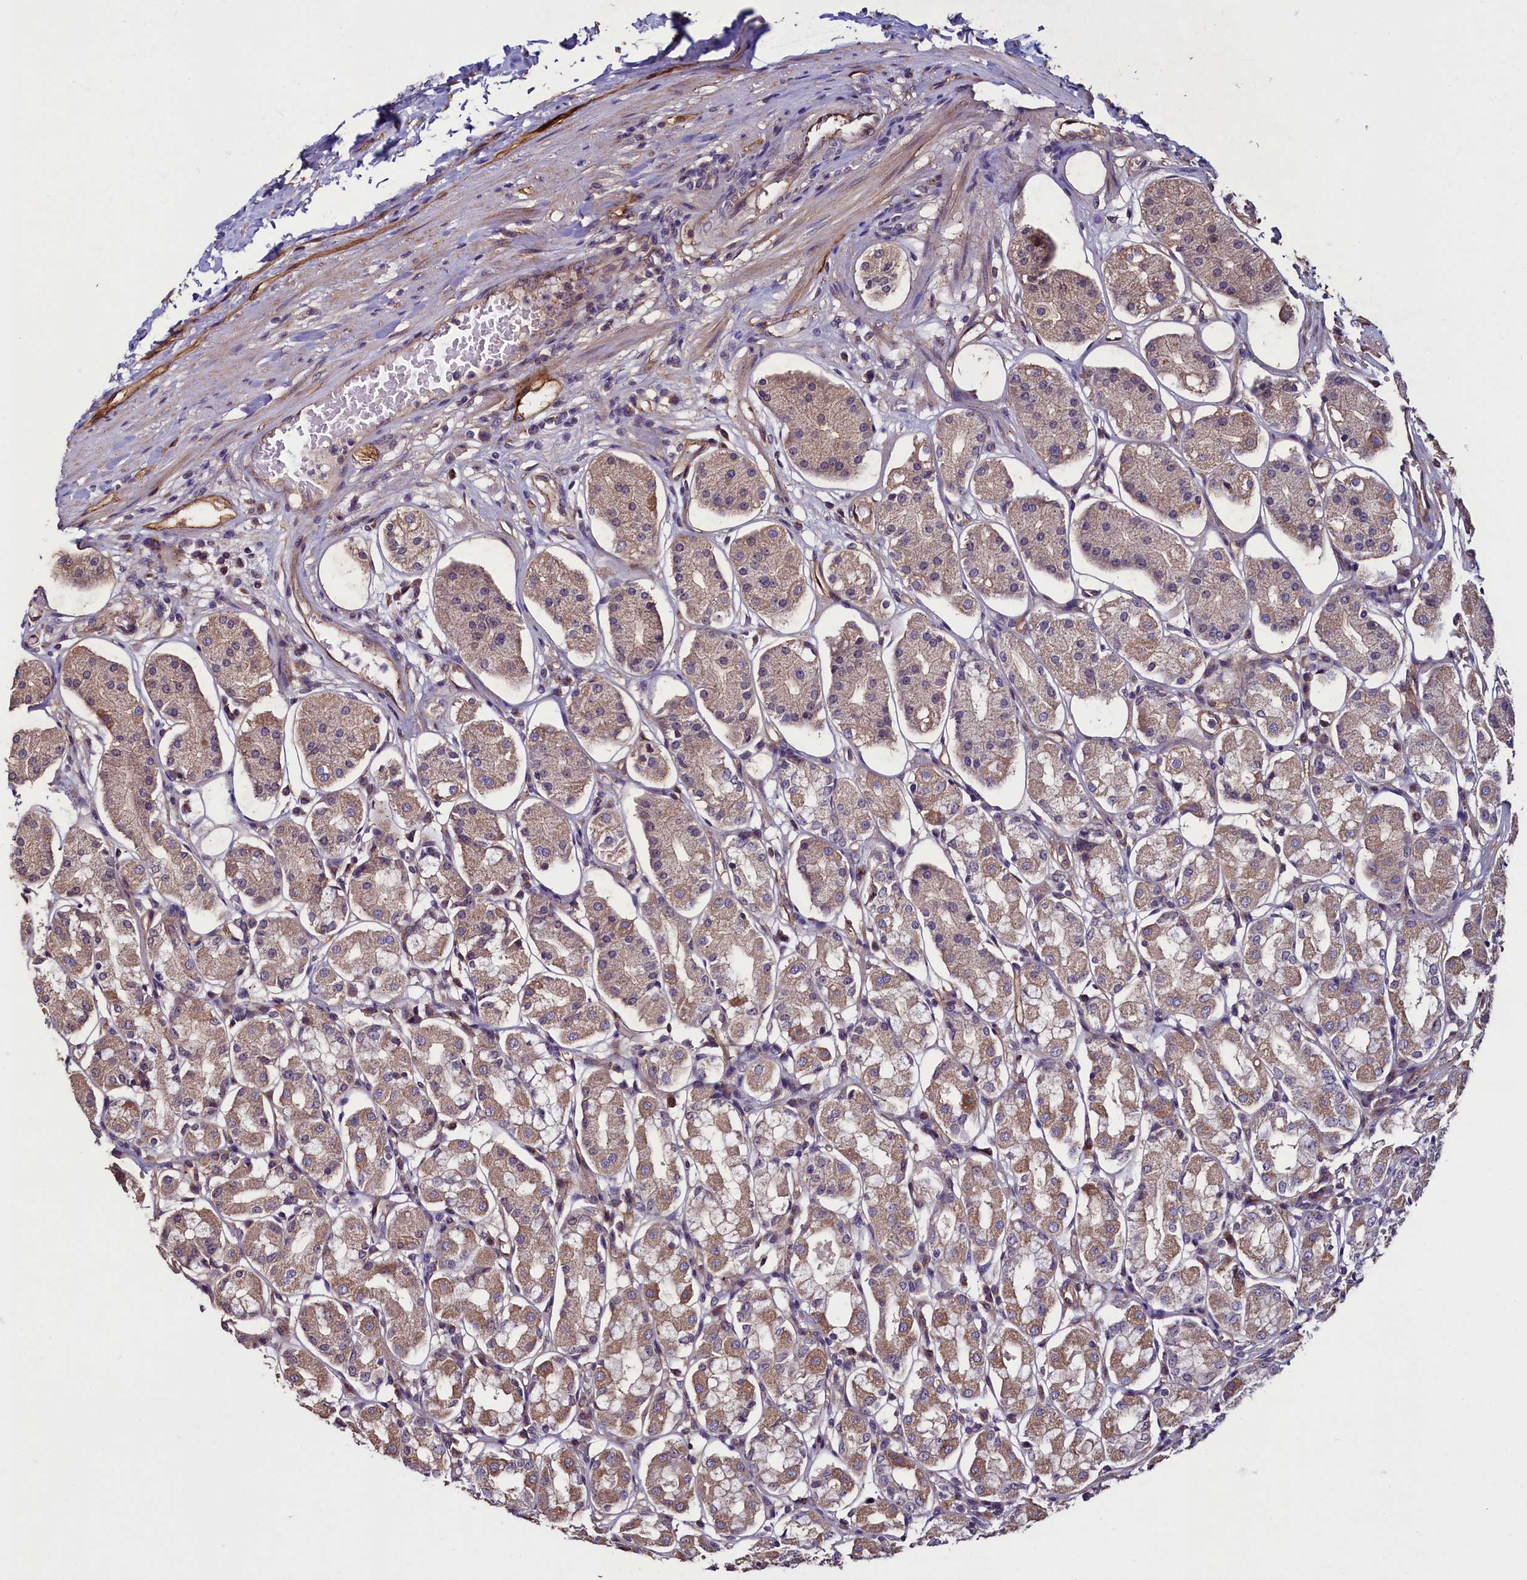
{"staining": {"intensity": "weak", "quantity": "25%-75%", "location": "cytoplasmic/membranous"}, "tissue": "stomach", "cell_type": "Glandular cells", "image_type": "normal", "snomed": [{"axis": "morphology", "description": "Normal tissue, NOS"}, {"axis": "topography", "description": "Stomach, lower"}], "caption": "IHC micrograph of unremarkable stomach stained for a protein (brown), which shows low levels of weak cytoplasmic/membranous staining in about 25%-75% of glandular cells.", "gene": "PALM", "patient": {"sex": "female", "age": 56}}